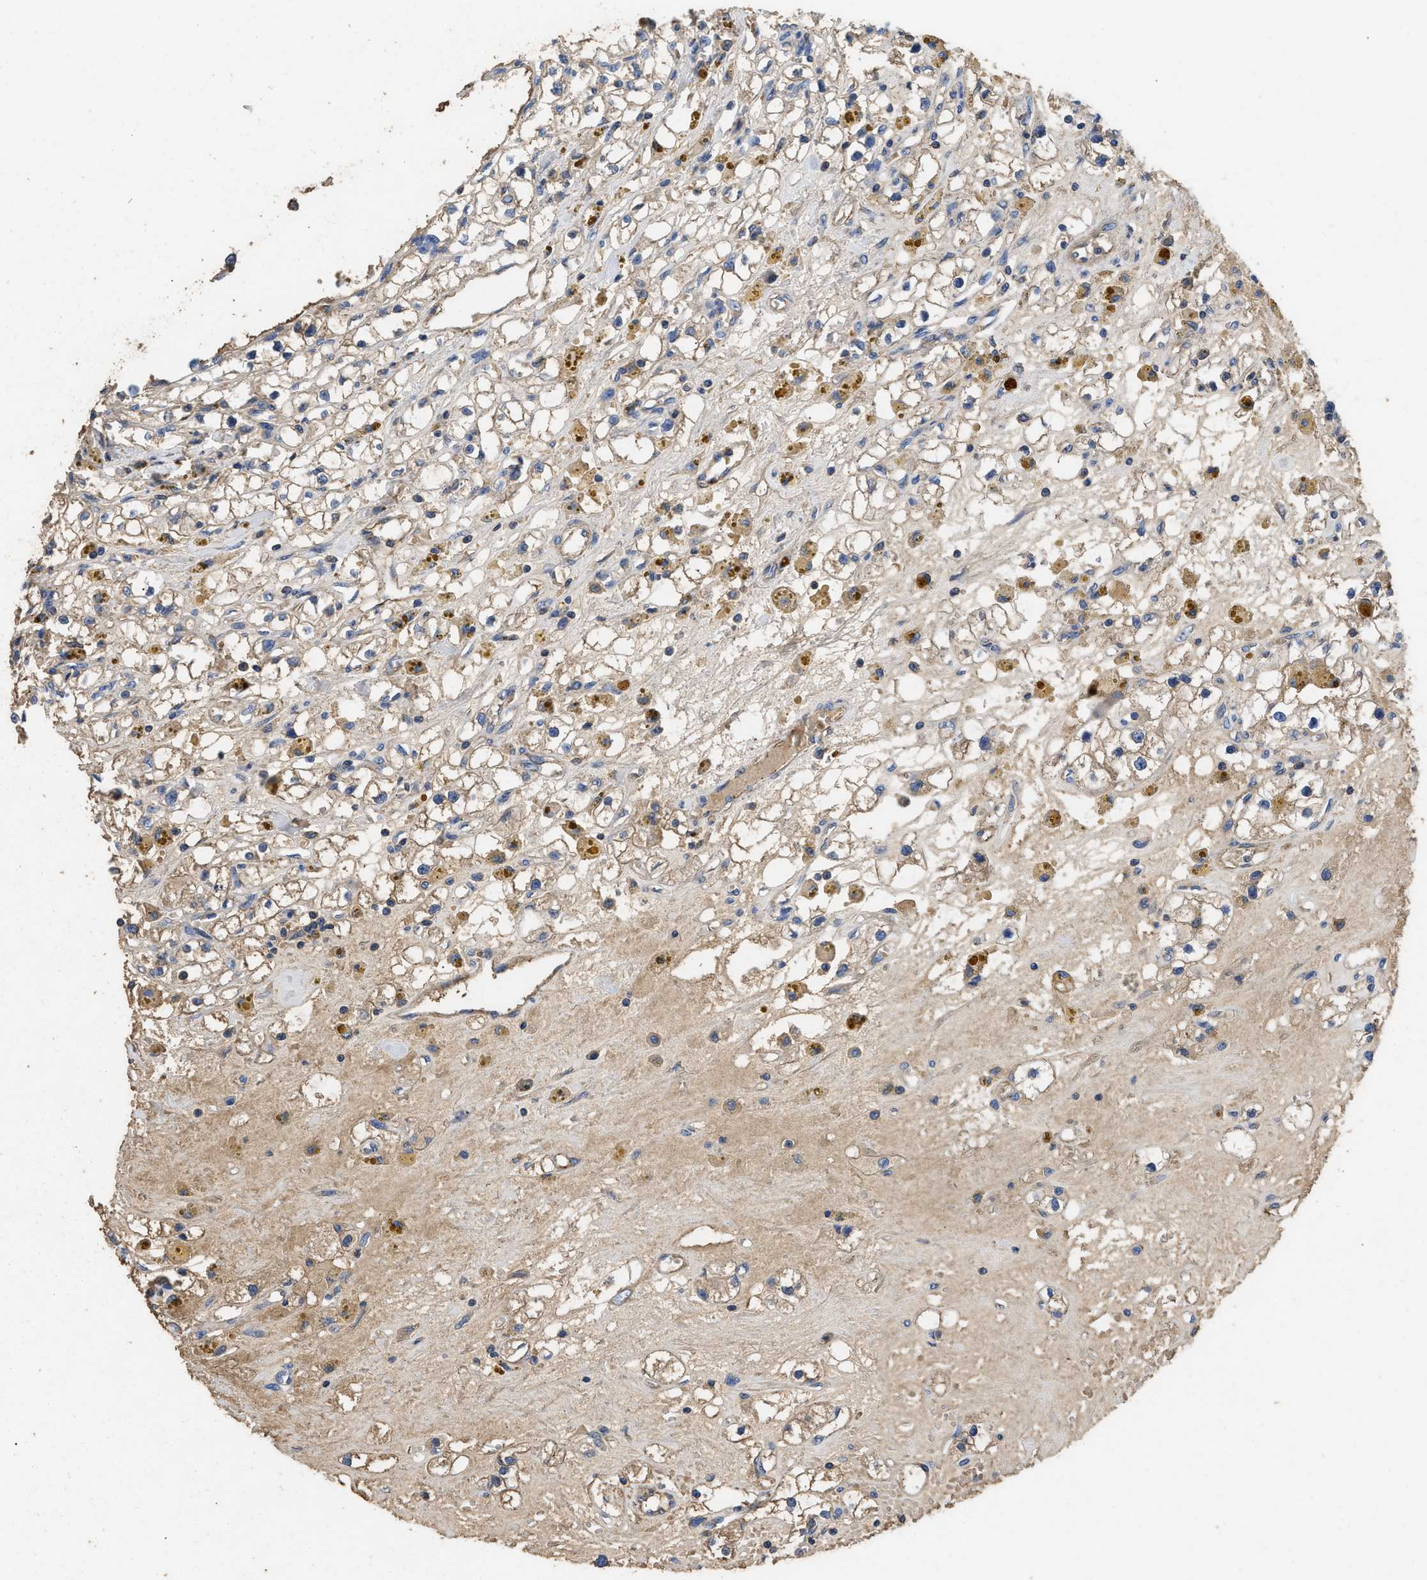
{"staining": {"intensity": "weak", "quantity": ">75%", "location": "cytoplasmic/membranous"}, "tissue": "renal cancer", "cell_type": "Tumor cells", "image_type": "cancer", "snomed": [{"axis": "morphology", "description": "Adenocarcinoma, NOS"}, {"axis": "topography", "description": "Kidney"}], "caption": "Renal cancer (adenocarcinoma) stained for a protein shows weak cytoplasmic/membranous positivity in tumor cells.", "gene": "USP4", "patient": {"sex": "male", "age": 56}}